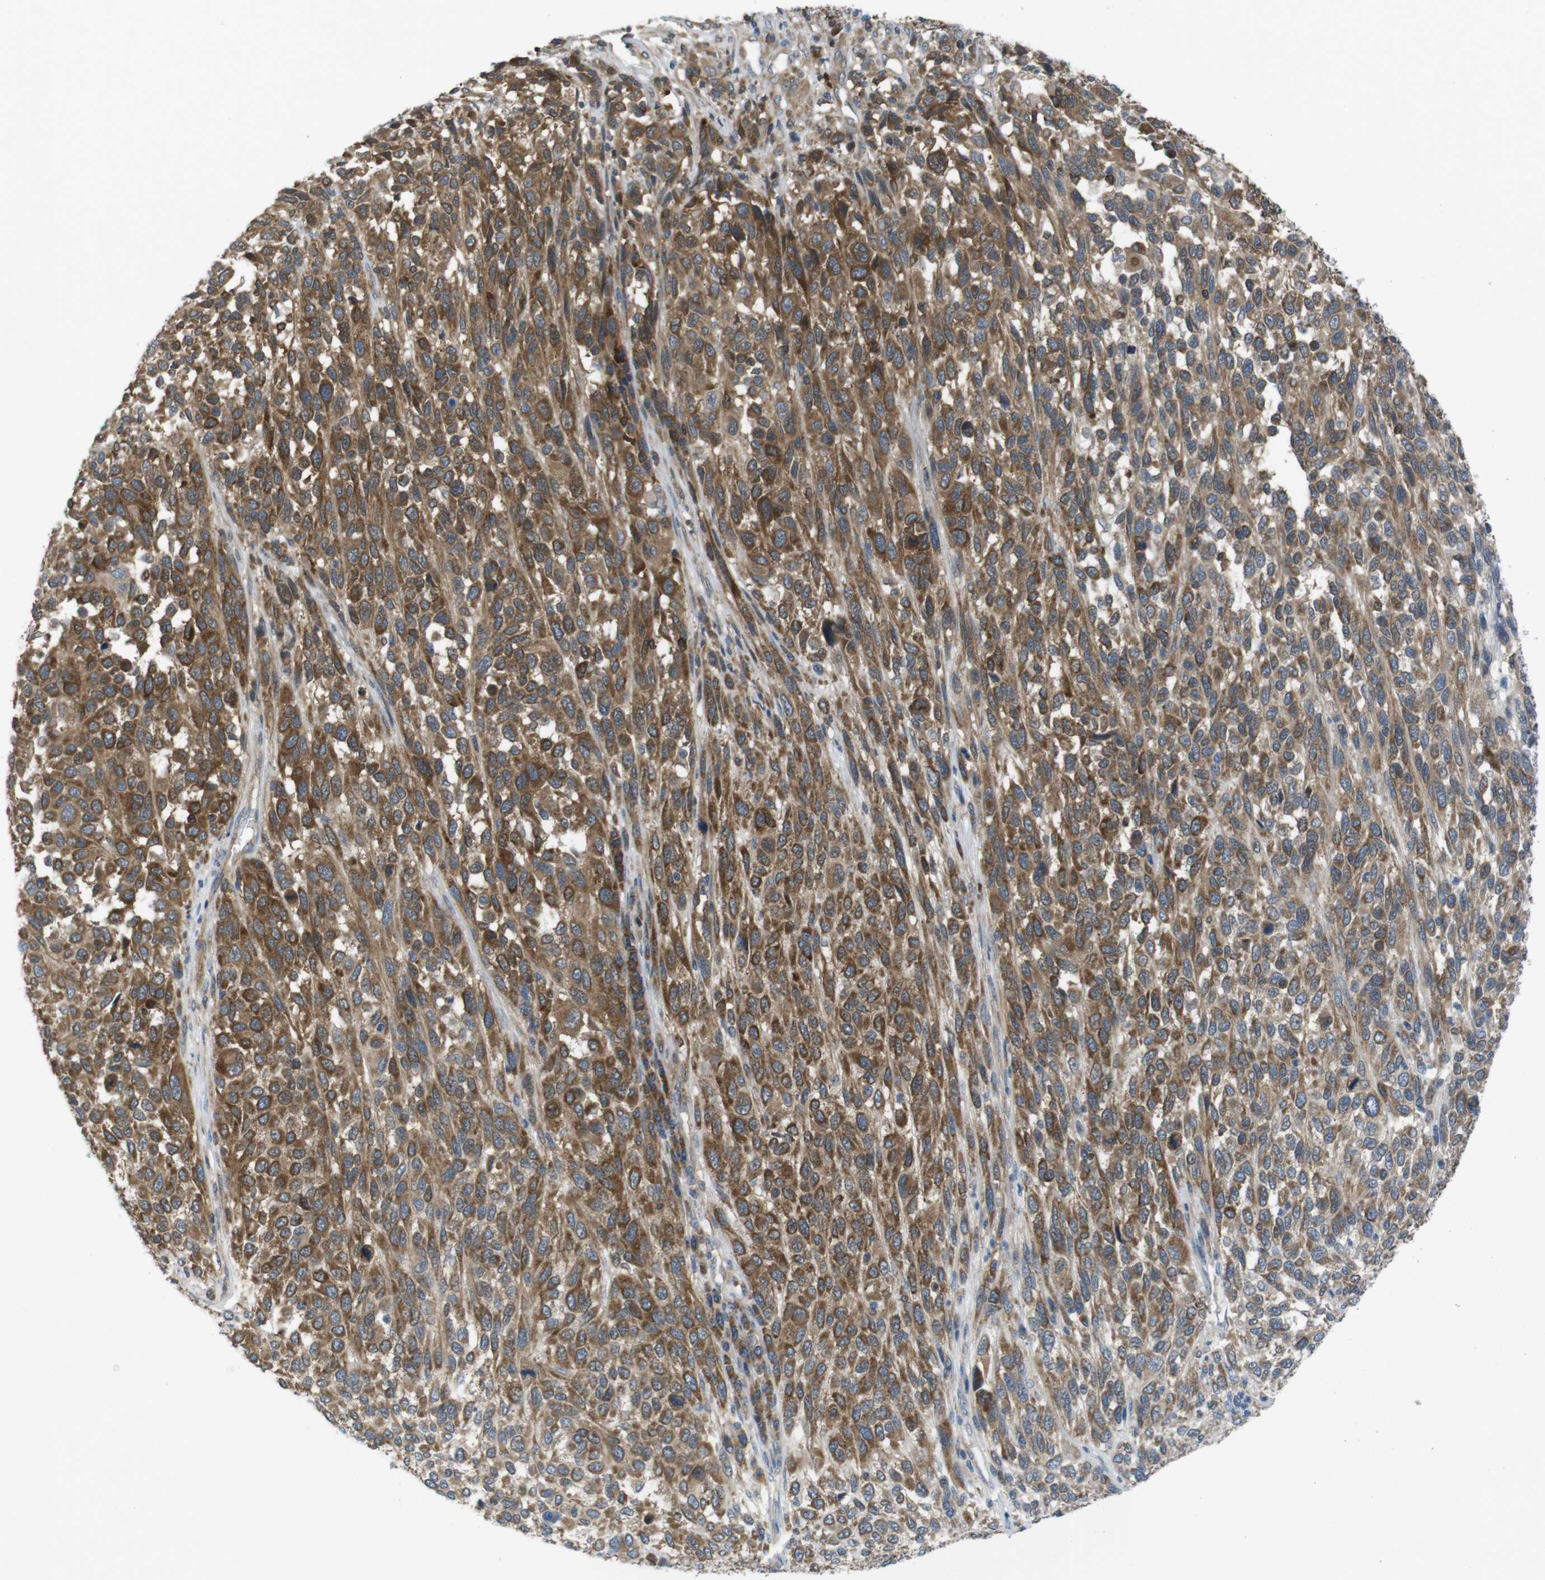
{"staining": {"intensity": "moderate", "quantity": ">75%", "location": "cytoplasmic/membranous"}, "tissue": "melanoma", "cell_type": "Tumor cells", "image_type": "cancer", "snomed": [{"axis": "morphology", "description": "Malignant melanoma, Metastatic site"}, {"axis": "topography", "description": "Lymph node"}], "caption": "Immunohistochemistry (IHC) image of neoplastic tissue: human melanoma stained using IHC shows medium levels of moderate protein expression localized specifically in the cytoplasmic/membranous of tumor cells, appearing as a cytoplasmic/membranous brown color.", "gene": "MTHFD1", "patient": {"sex": "male", "age": 61}}